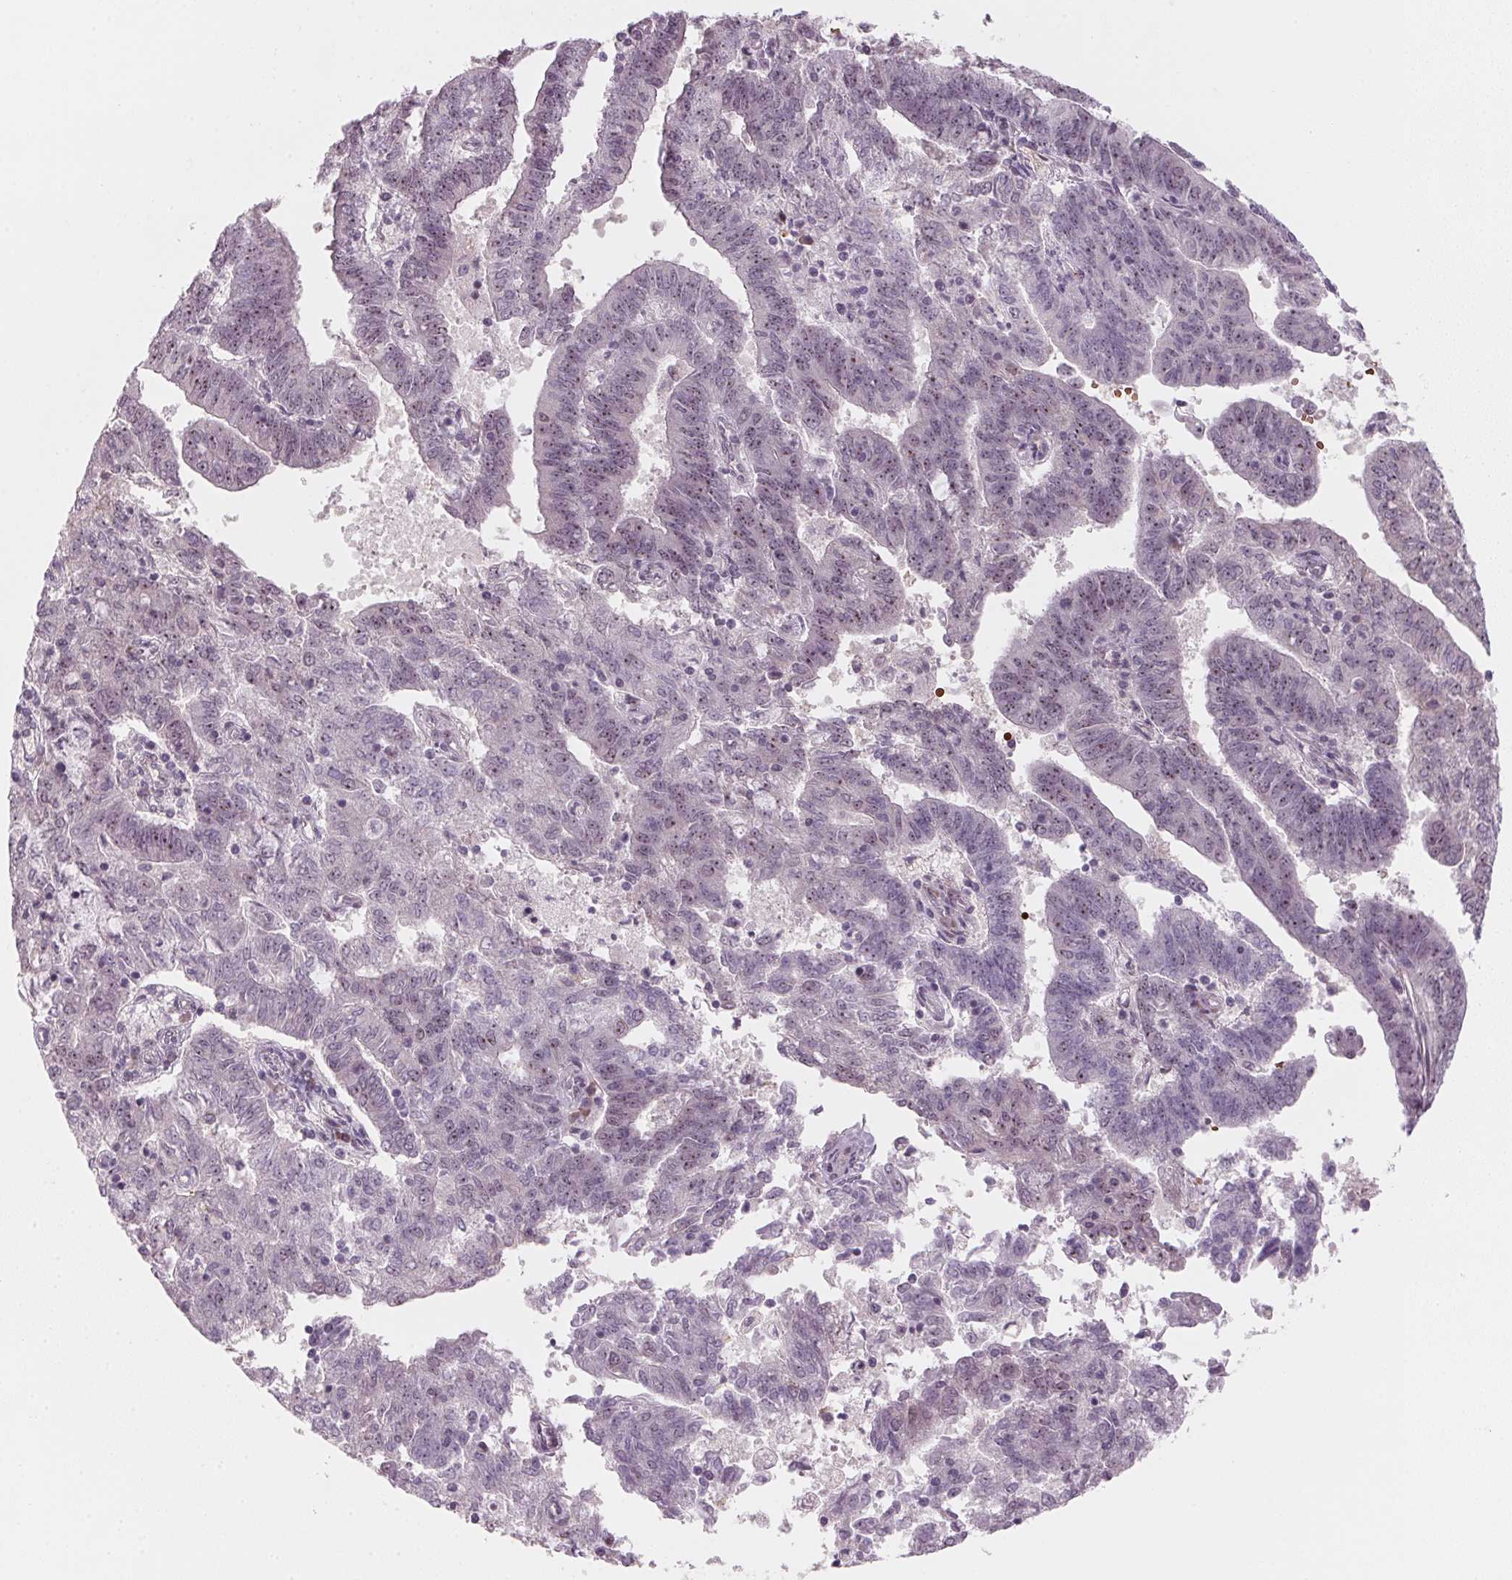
{"staining": {"intensity": "weak", "quantity": "25%-75%", "location": "nuclear"}, "tissue": "endometrial cancer", "cell_type": "Tumor cells", "image_type": "cancer", "snomed": [{"axis": "morphology", "description": "Adenocarcinoma, NOS"}, {"axis": "topography", "description": "Endometrium"}], "caption": "Immunohistochemistry (IHC) of human endometrial cancer (adenocarcinoma) displays low levels of weak nuclear staining in approximately 25%-75% of tumor cells.", "gene": "DNTTIP2", "patient": {"sex": "female", "age": 82}}